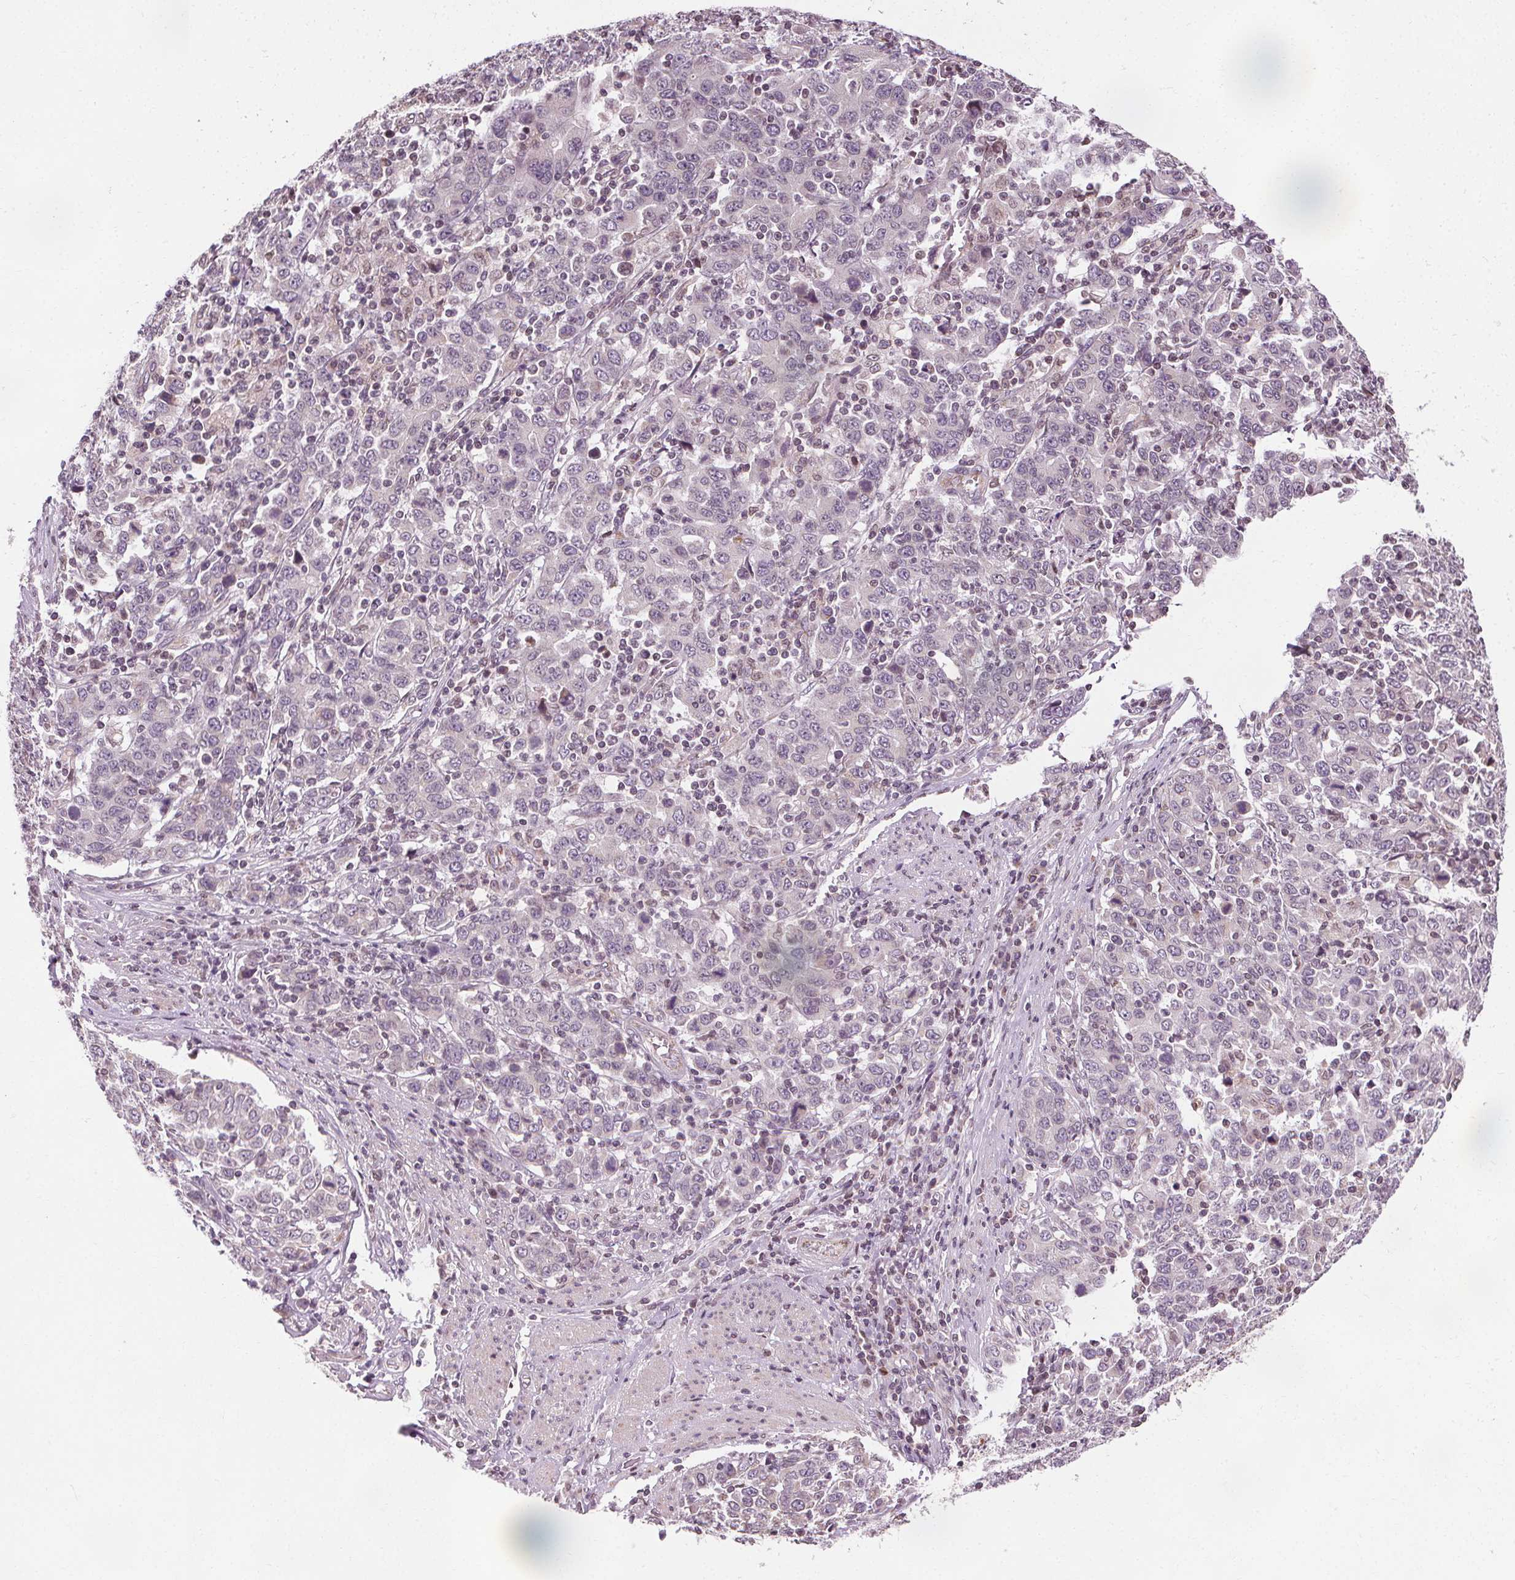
{"staining": {"intensity": "negative", "quantity": "none", "location": "none"}, "tissue": "stomach cancer", "cell_type": "Tumor cells", "image_type": "cancer", "snomed": [{"axis": "morphology", "description": "Adenocarcinoma, NOS"}, {"axis": "topography", "description": "Stomach, upper"}], "caption": "Immunohistochemical staining of human stomach cancer (adenocarcinoma) reveals no significant positivity in tumor cells.", "gene": "LFNG", "patient": {"sex": "male", "age": 69}}